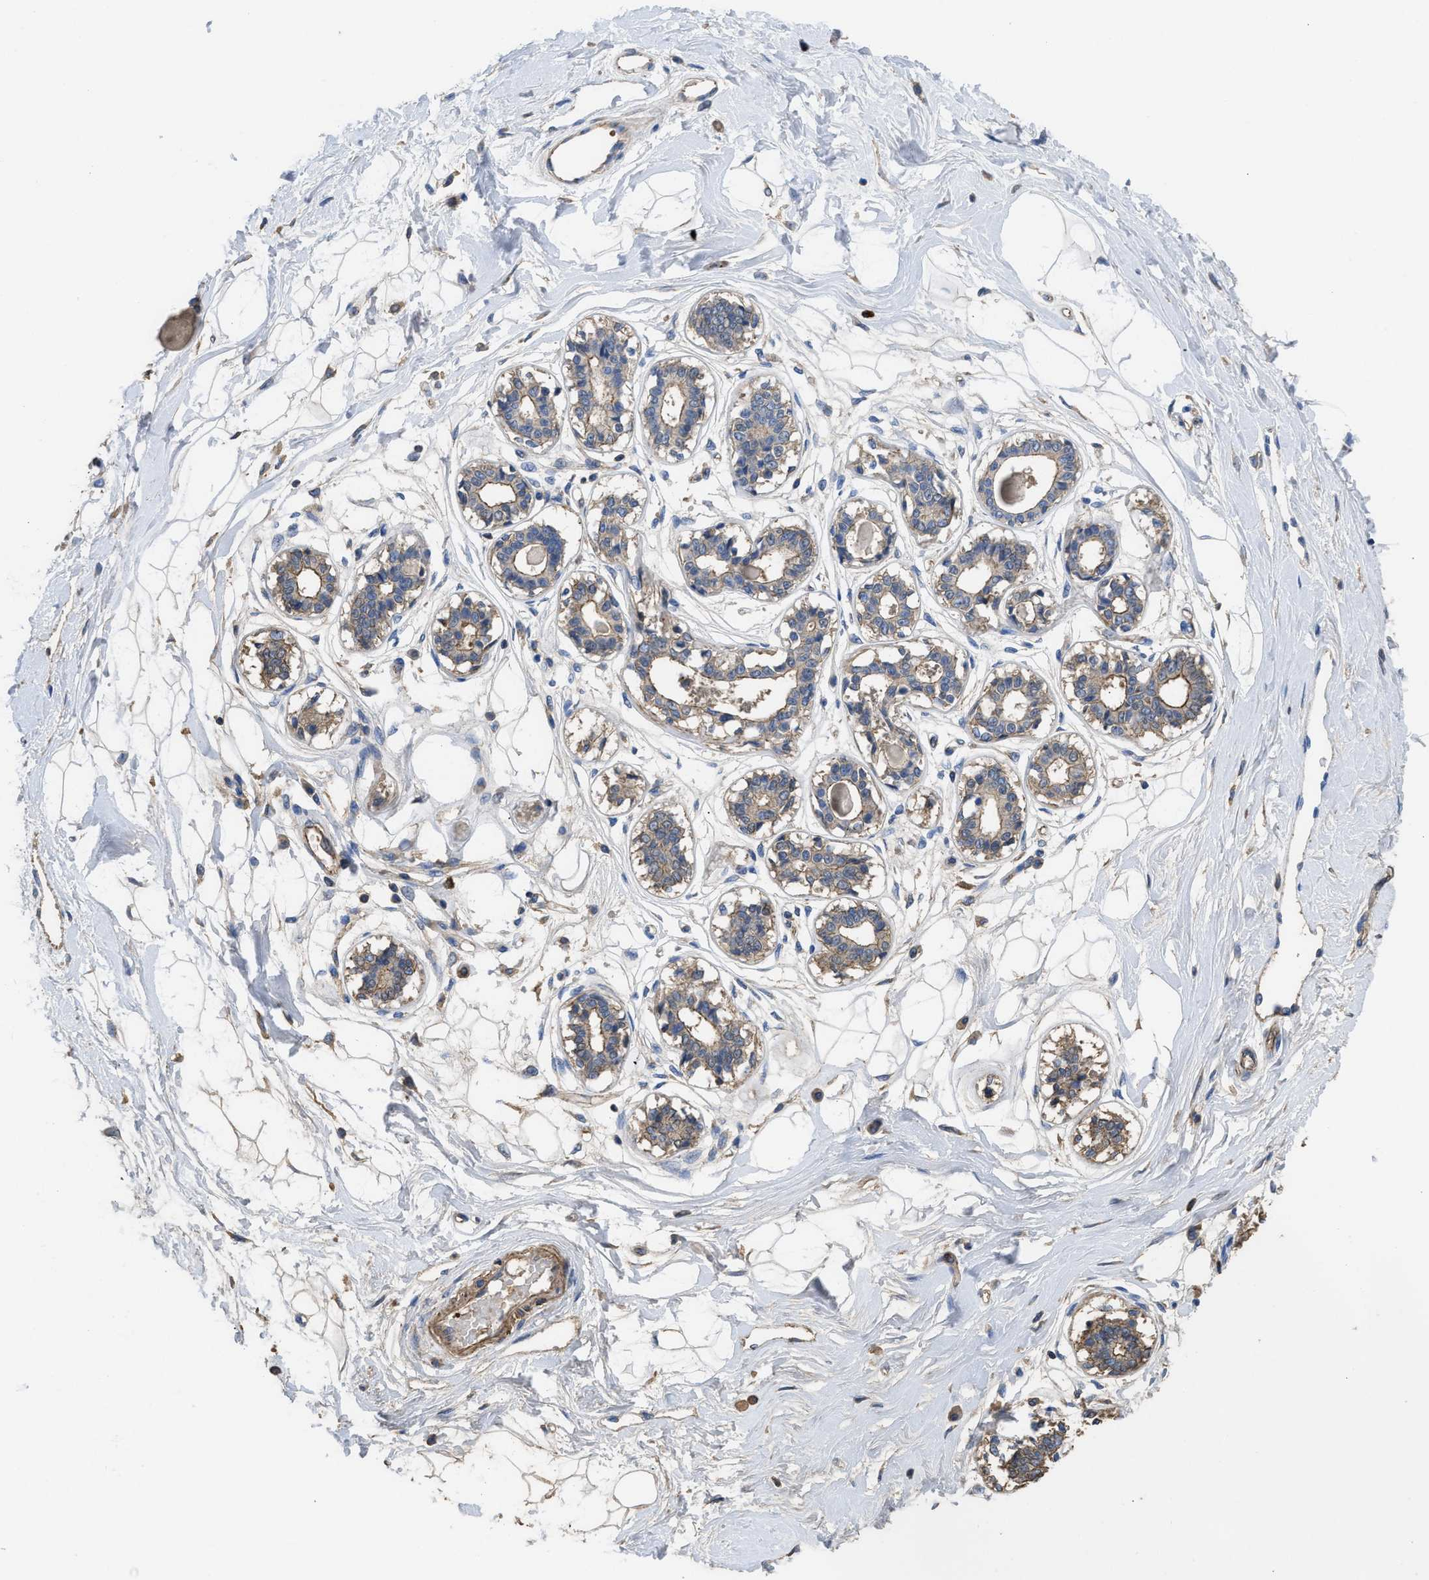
{"staining": {"intensity": "weak", "quantity": "25%-75%", "location": "cytoplasmic/membranous"}, "tissue": "breast", "cell_type": "Adipocytes", "image_type": "normal", "snomed": [{"axis": "morphology", "description": "Normal tissue, NOS"}, {"axis": "topography", "description": "Breast"}], "caption": "Immunohistochemical staining of unremarkable breast exhibits 25%-75% levels of weak cytoplasmic/membranous protein staining in approximately 25%-75% of adipocytes.", "gene": "USP4", "patient": {"sex": "female", "age": 45}}